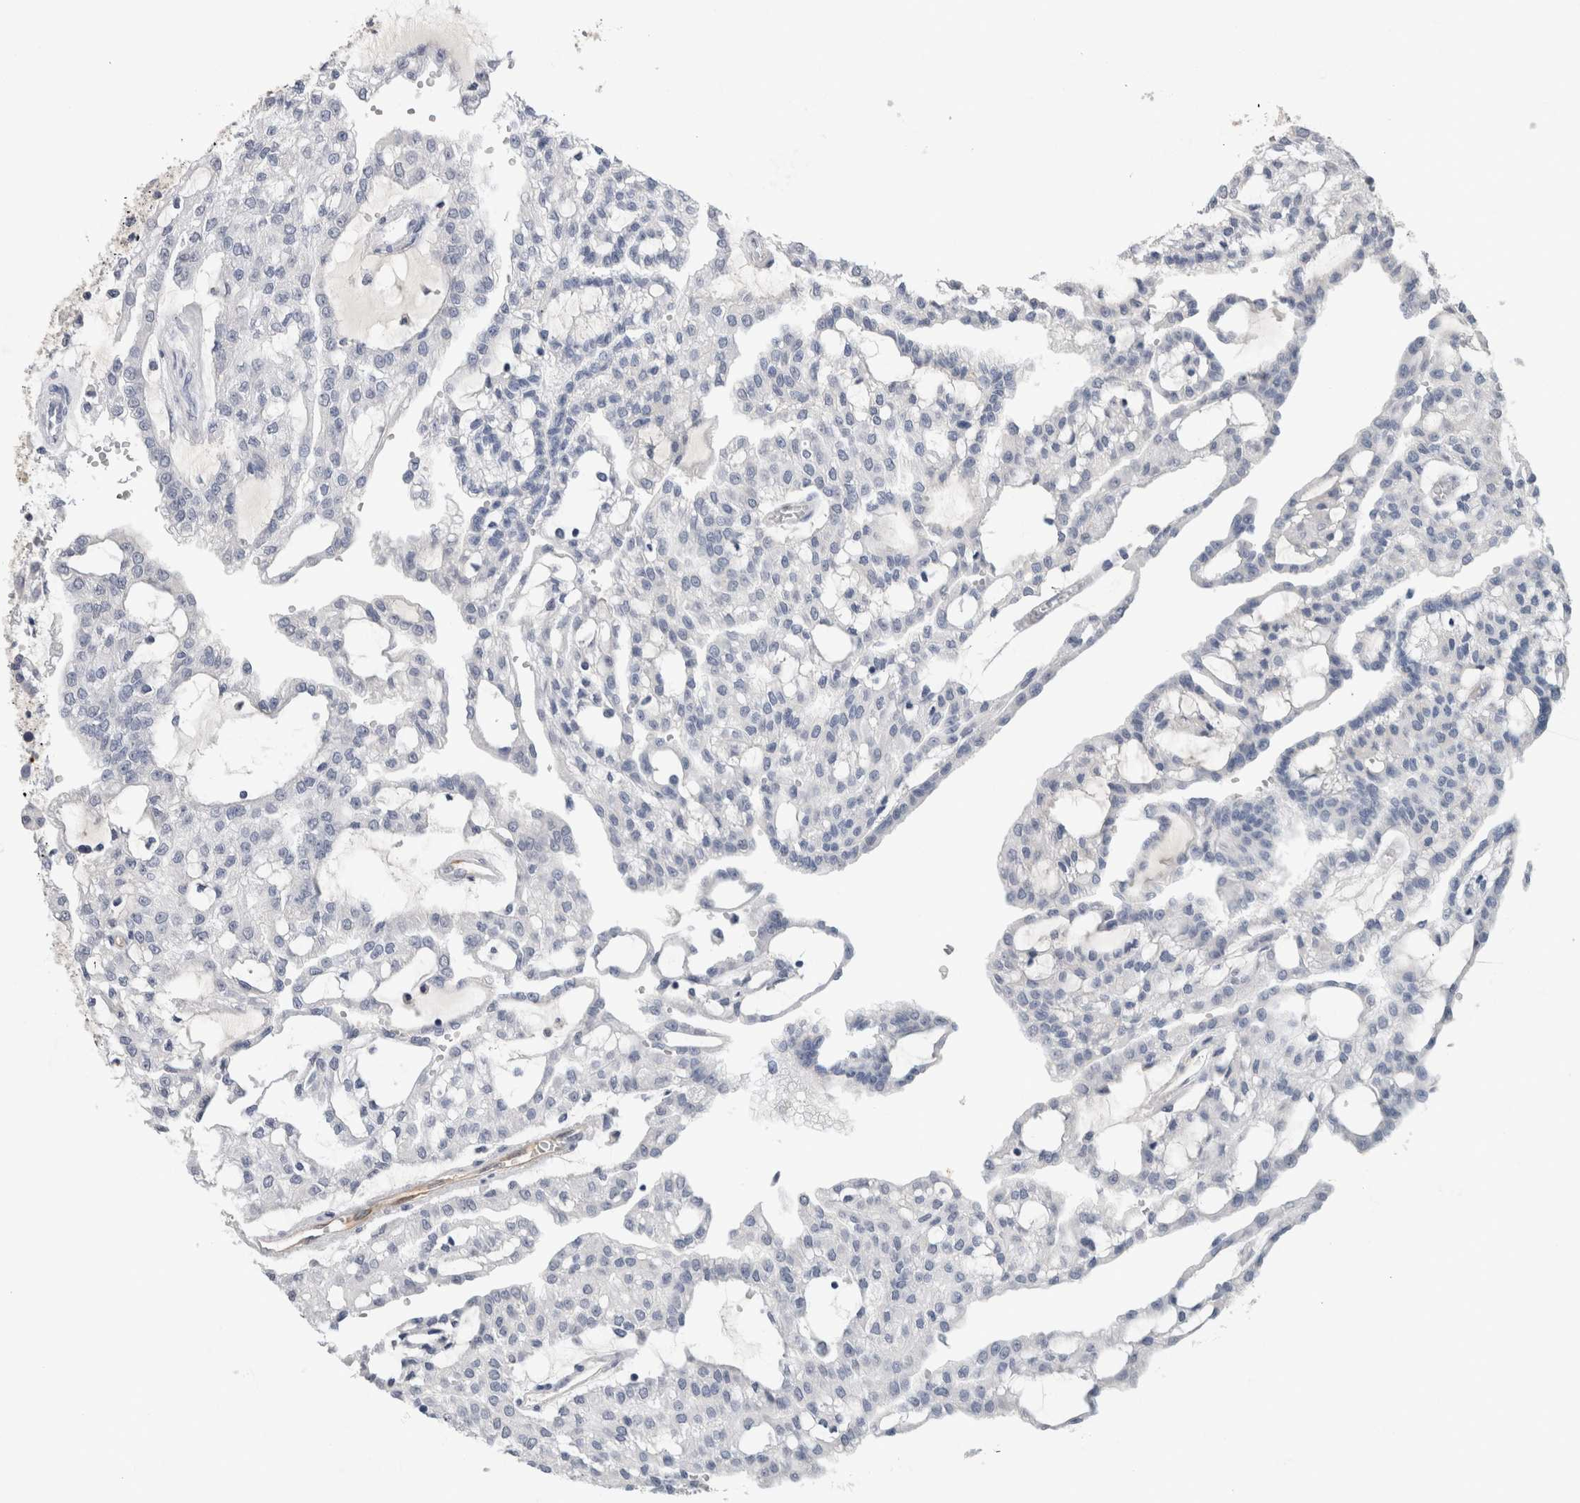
{"staining": {"intensity": "negative", "quantity": "none", "location": "none"}, "tissue": "renal cancer", "cell_type": "Tumor cells", "image_type": "cancer", "snomed": [{"axis": "morphology", "description": "Adenocarcinoma, NOS"}, {"axis": "topography", "description": "Kidney"}], "caption": "DAB (3,3'-diaminobenzidine) immunohistochemical staining of adenocarcinoma (renal) reveals no significant expression in tumor cells. (DAB (3,3'-diaminobenzidine) IHC, high magnification).", "gene": "FABP4", "patient": {"sex": "male", "age": 63}}